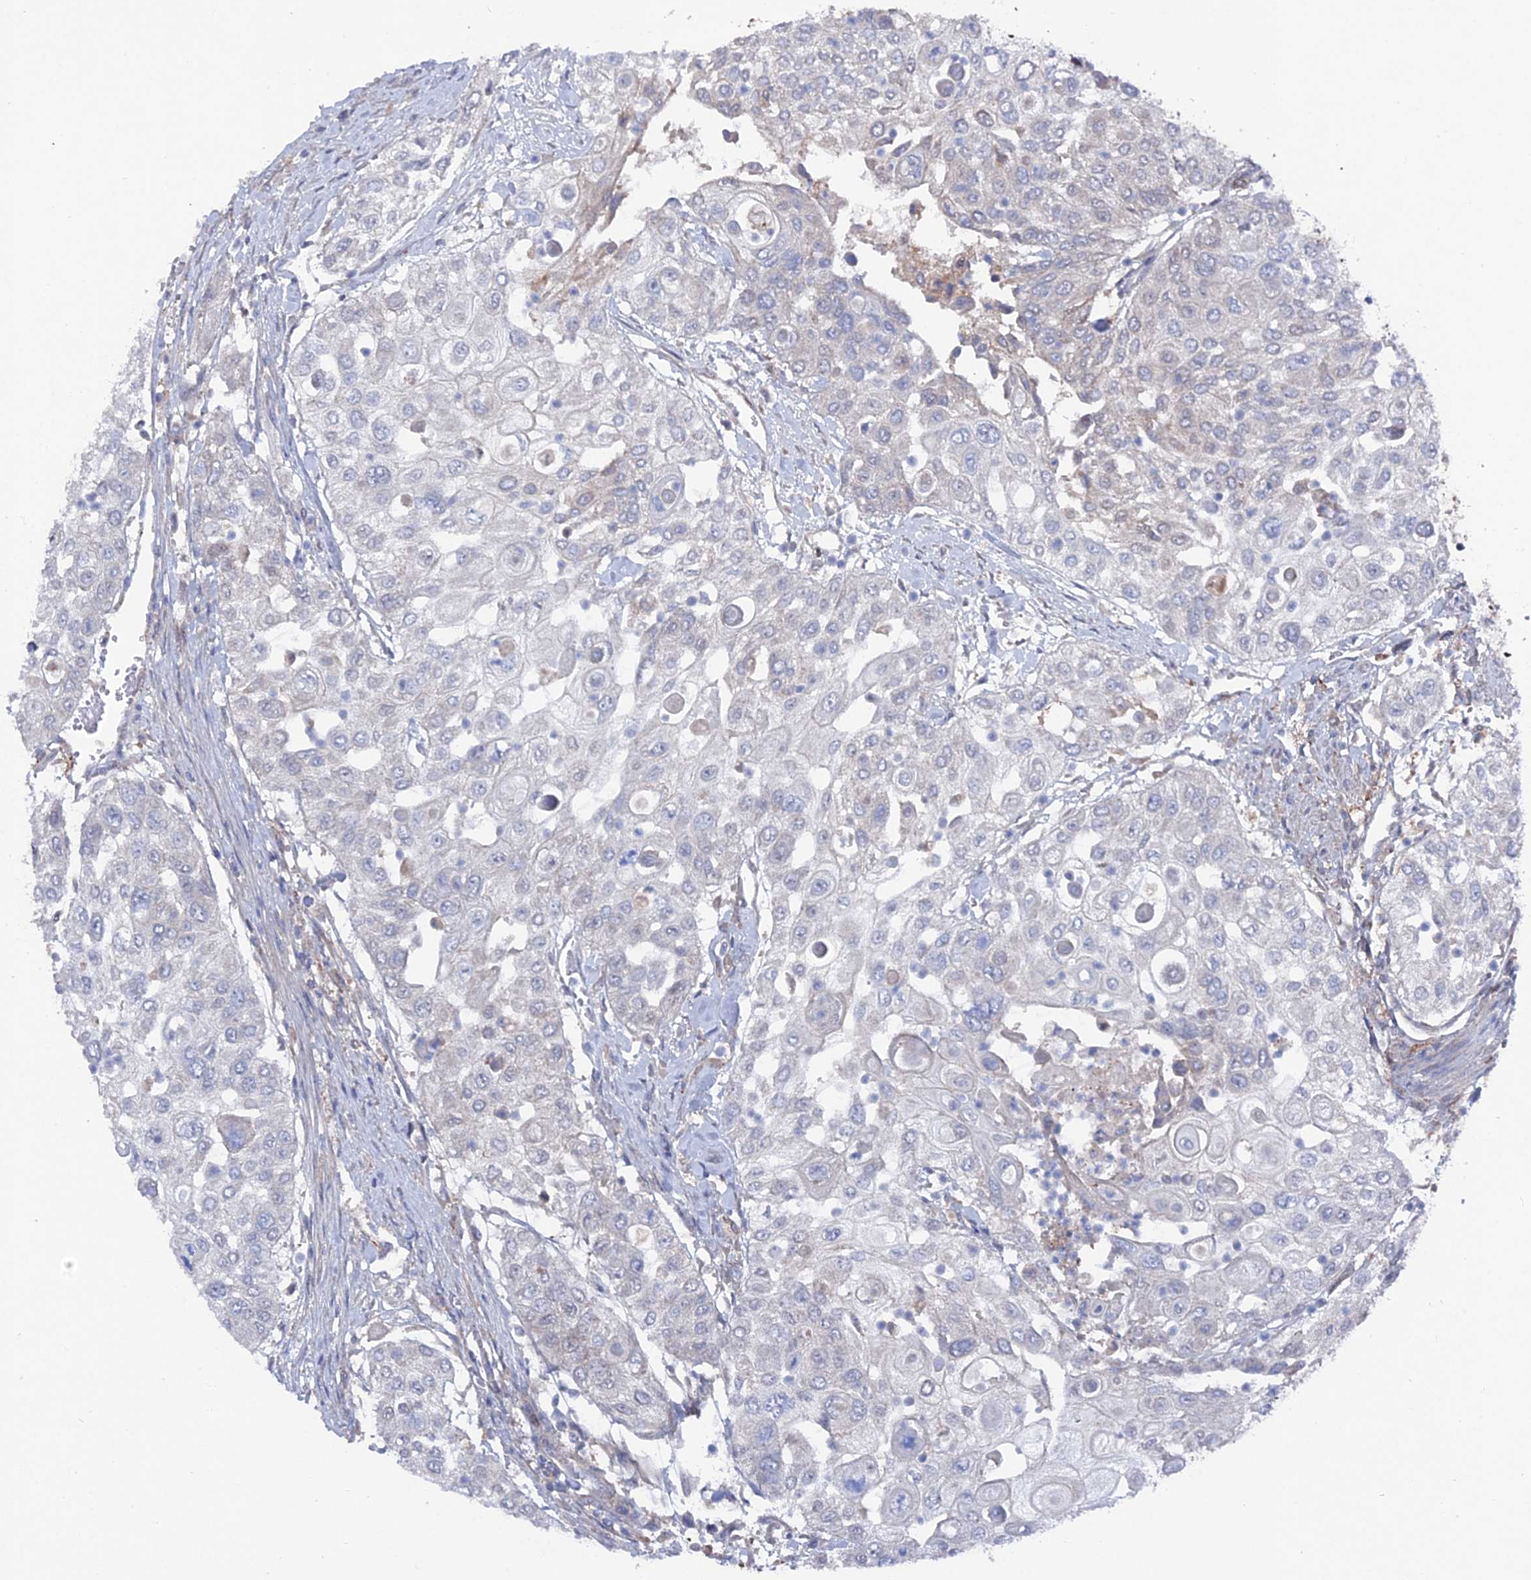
{"staining": {"intensity": "negative", "quantity": "none", "location": "none"}, "tissue": "urothelial cancer", "cell_type": "Tumor cells", "image_type": "cancer", "snomed": [{"axis": "morphology", "description": "Urothelial carcinoma, High grade"}, {"axis": "topography", "description": "Urinary bladder"}], "caption": "DAB immunohistochemical staining of human urothelial cancer demonstrates no significant positivity in tumor cells.", "gene": "UNC5D", "patient": {"sex": "female", "age": 79}}